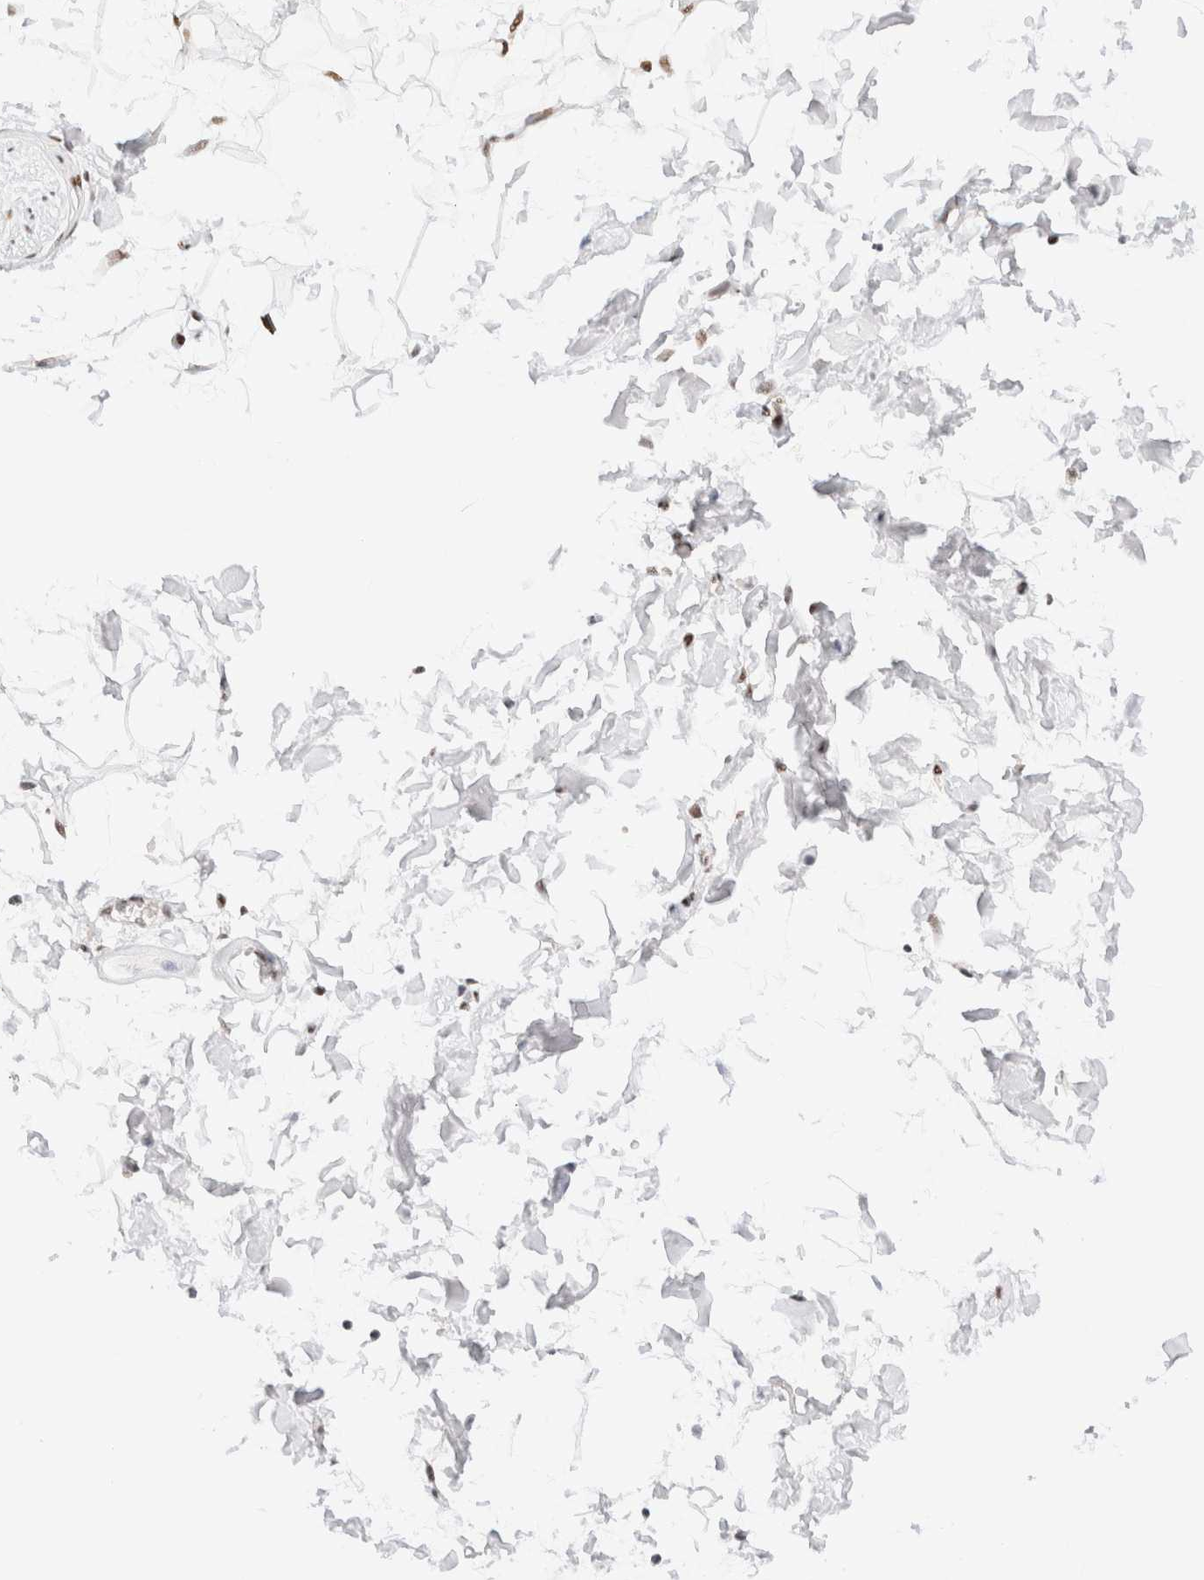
{"staining": {"intensity": "moderate", "quantity": ">75%", "location": "nuclear"}, "tissue": "adipose tissue", "cell_type": "Adipocytes", "image_type": "normal", "snomed": [{"axis": "morphology", "description": "Normal tissue, NOS"}, {"axis": "topography", "description": "Soft tissue"}], "caption": "An immunohistochemistry micrograph of benign tissue is shown. Protein staining in brown labels moderate nuclear positivity in adipose tissue within adipocytes.", "gene": "ZNF282", "patient": {"sex": "male", "age": 72}}